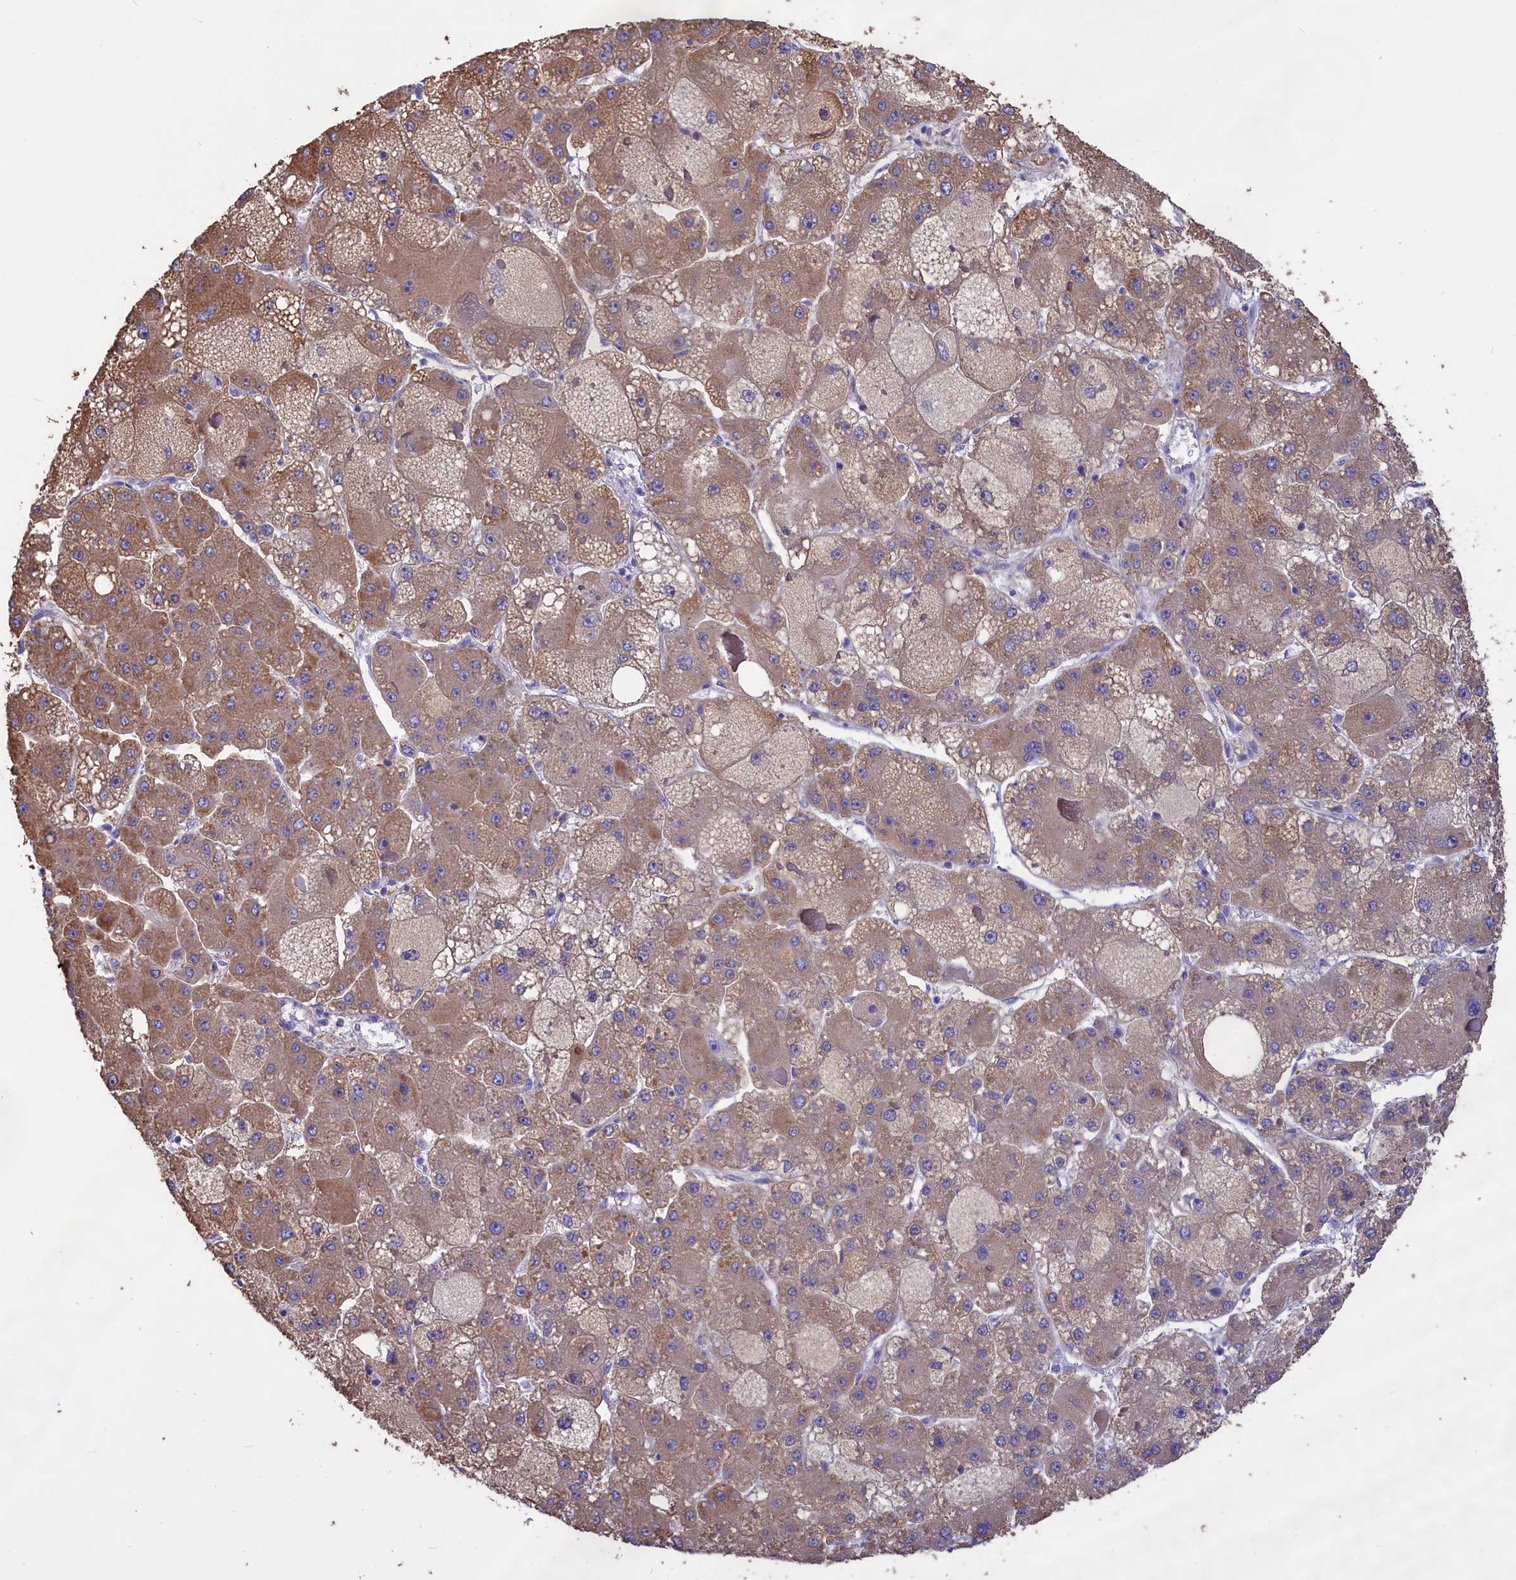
{"staining": {"intensity": "moderate", "quantity": ">75%", "location": "cytoplasmic/membranous"}, "tissue": "liver cancer", "cell_type": "Tumor cells", "image_type": "cancer", "snomed": [{"axis": "morphology", "description": "Carcinoma, Hepatocellular, NOS"}, {"axis": "topography", "description": "Liver"}], "caption": "A brown stain shows moderate cytoplasmic/membranous expression of a protein in human liver cancer tumor cells. Nuclei are stained in blue.", "gene": "CYP2U1", "patient": {"sex": "female", "age": 73}}